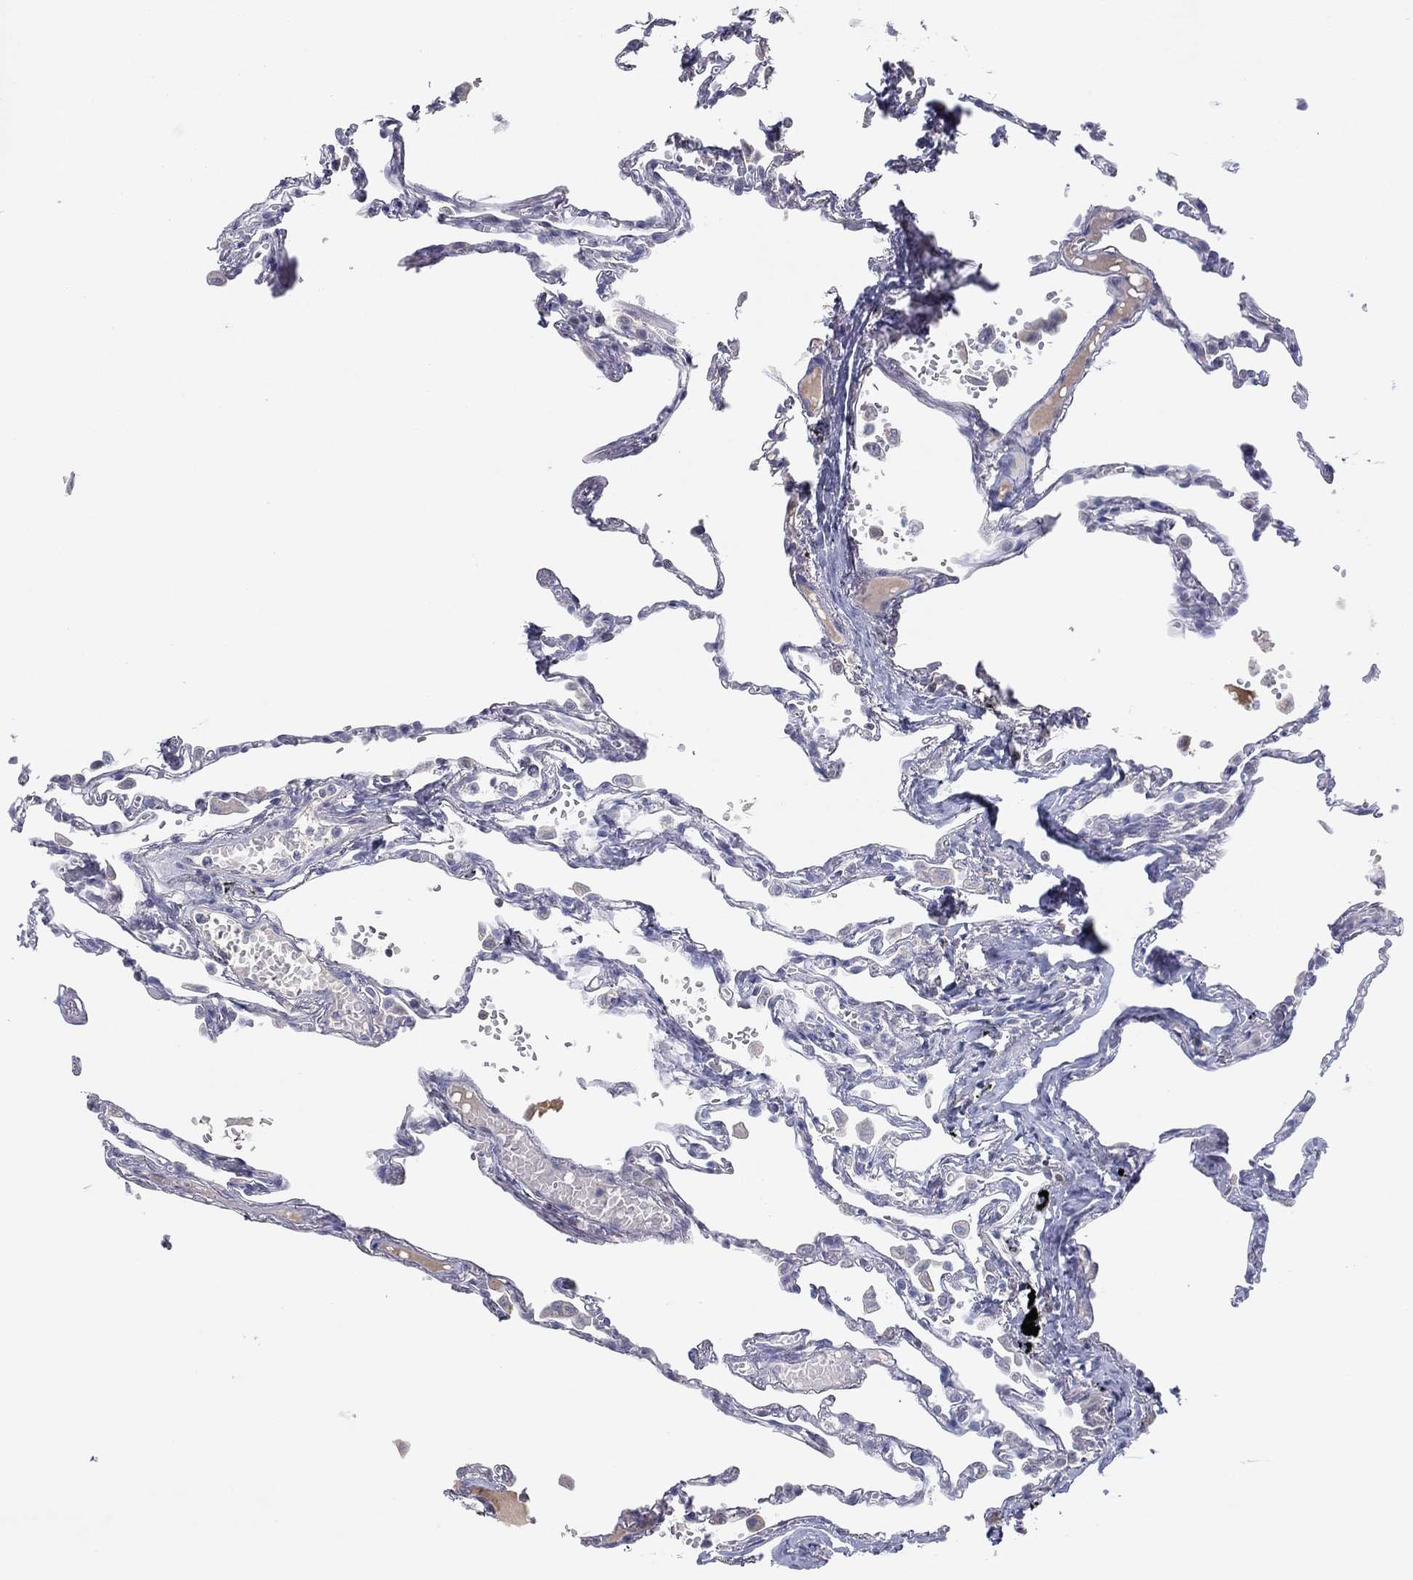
{"staining": {"intensity": "negative", "quantity": "none", "location": "none"}, "tissue": "lung", "cell_type": "Alveolar cells", "image_type": "normal", "snomed": [{"axis": "morphology", "description": "Normal tissue, NOS"}, {"axis": "topography", "description": "Lung"}], "caption": "Alveolar cells are negative for brown protein staining in unremarkable lung. The staining was performed using DAB to visualize the protein expression in brown, while the nuclei were stained in blue with hematoxylin (Magnification: 20x).", "gene": "CPT1B", "patient": {"sex": "male", "age": 78}}